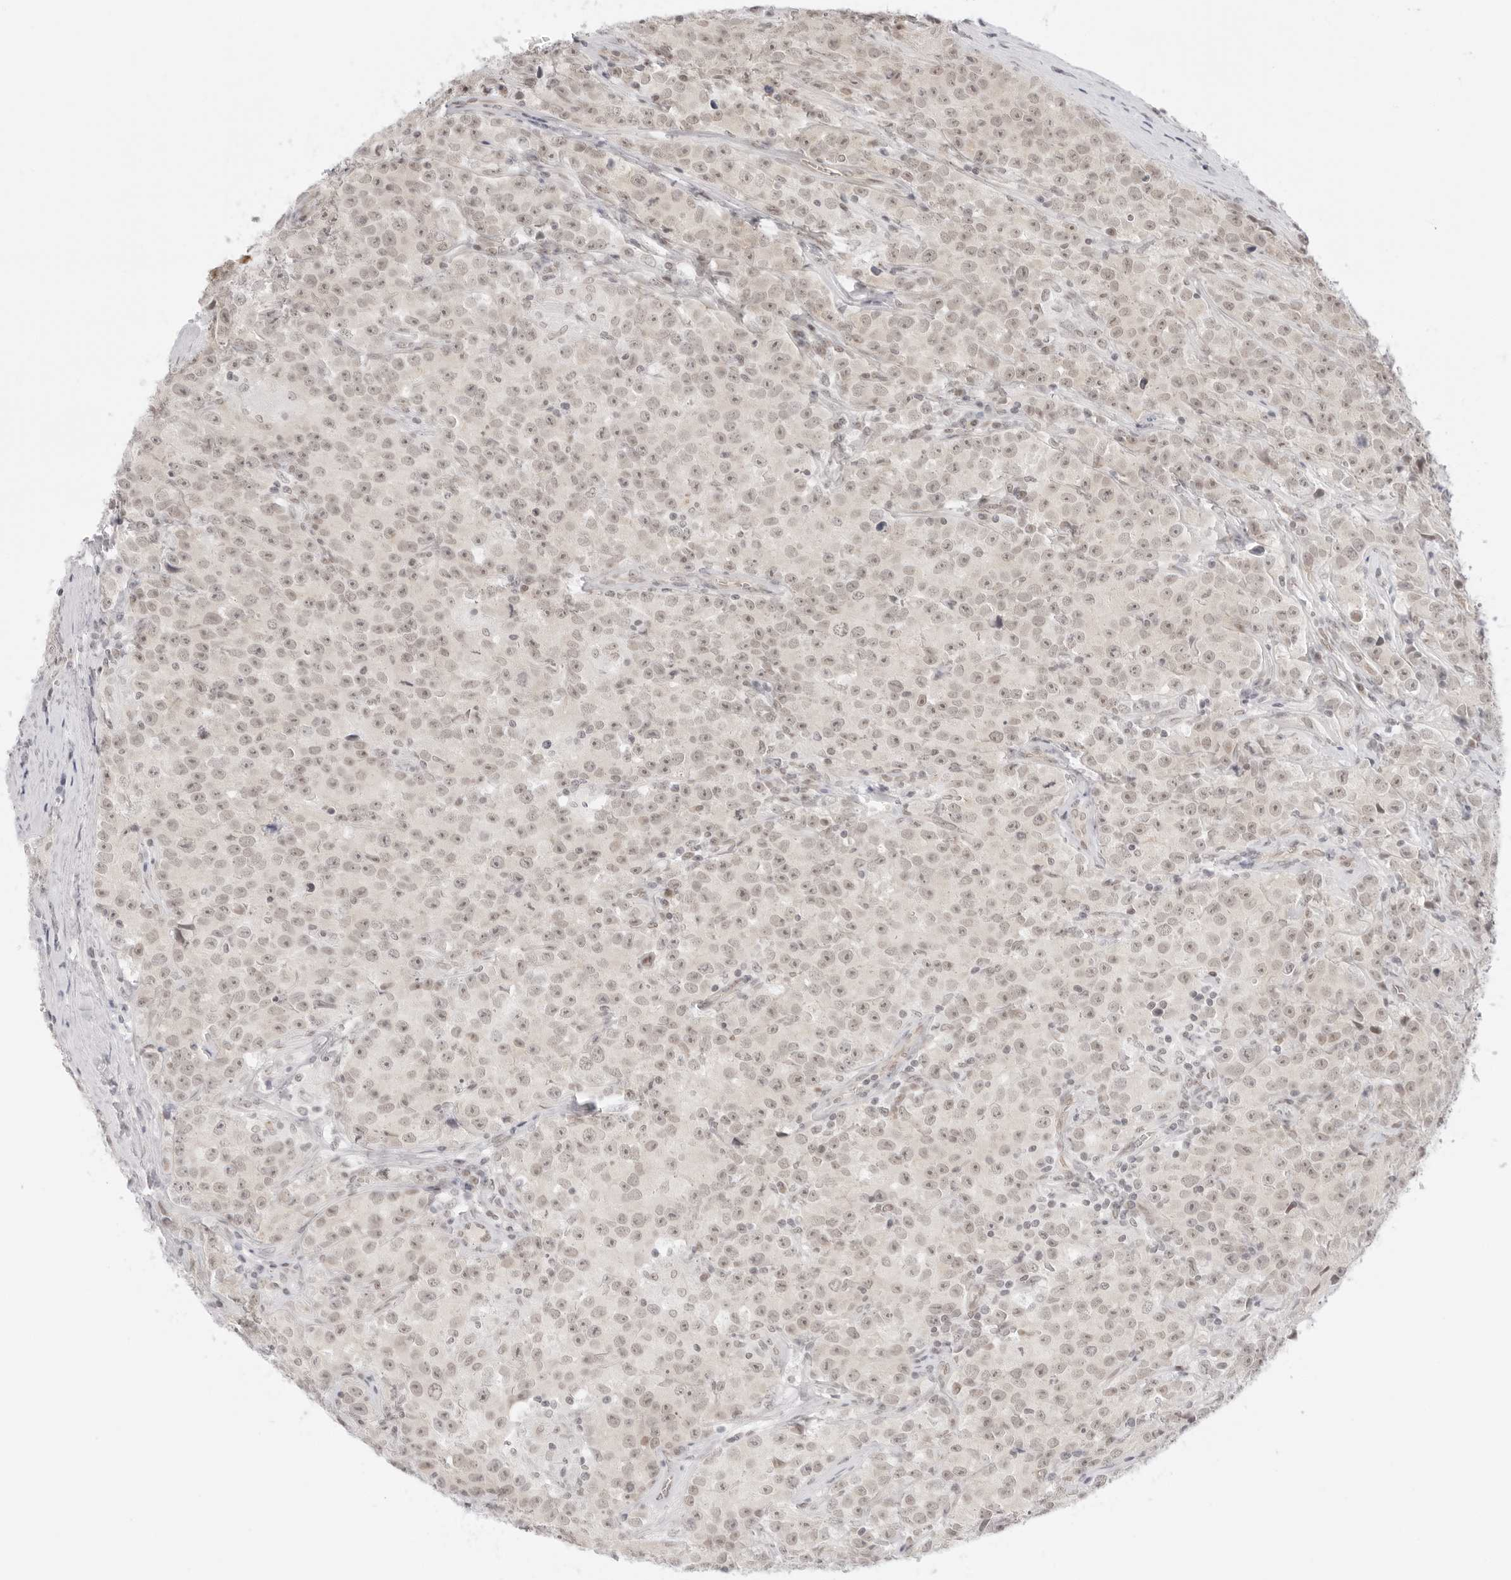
{"staining": {"intensity": "weak", "quantity": "<25%", "location": "nuclear"}, "tissue": "testis cancer", "cell_type": "Tumor cells", "image_type": "cancer", "snomed": [{"axis": "morphology", "description": "Seminoma, NOS"}, {"axis": "morphology", "description": "Carcinoma, Embryonal, NOS"}, {"axis": "topography", "description": "Testis"}], "caption": "The IHC histopathology image has no significant staining in tumor cells of testis seminoma tissue.", "gene": "MED18", "patient": {"sex": "male", "age": 43}}